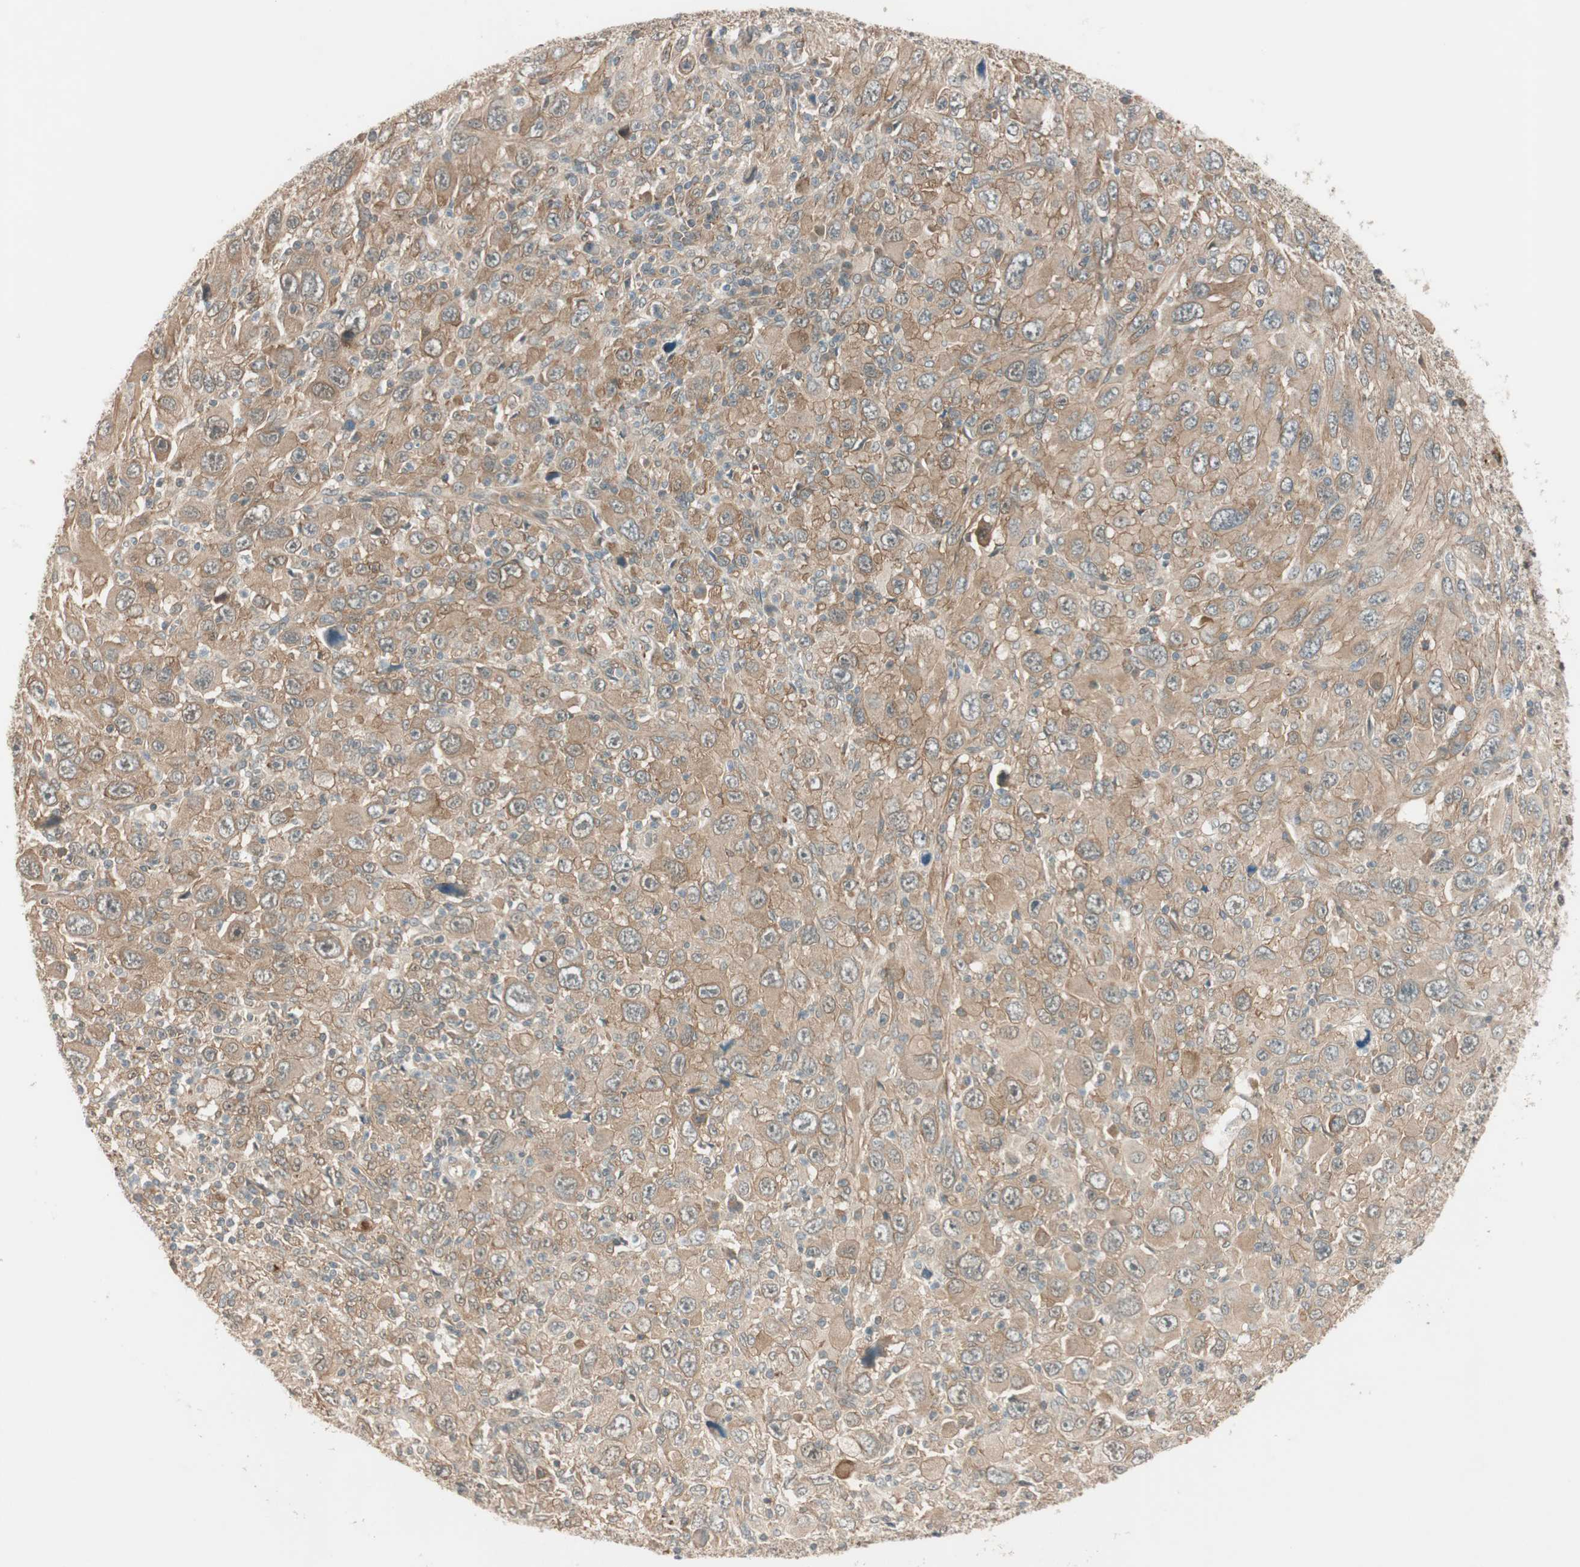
{"staining": {"intensity": "moderate", "quantity": ">75%", "location": "cytoplasmic/membranous"}, "tissue": "melanoma", "cell_type": "Tumor cells", "image_type": "cancer", "snomed": [{"axis": "morphology", "description": "Malignant melanoma, Metastatic site"}, {"axis": "topography", "description": "Skin"}], "caption": "An image showing moderate cytoplasmic/membranous expression in approximately >75% of tumor cells in malignant melanoma (metastatic site), as visualized by brown immunohistochemical staining.", "gene": "PSMD8", "patient": {"sex": "female", "age": 56}}